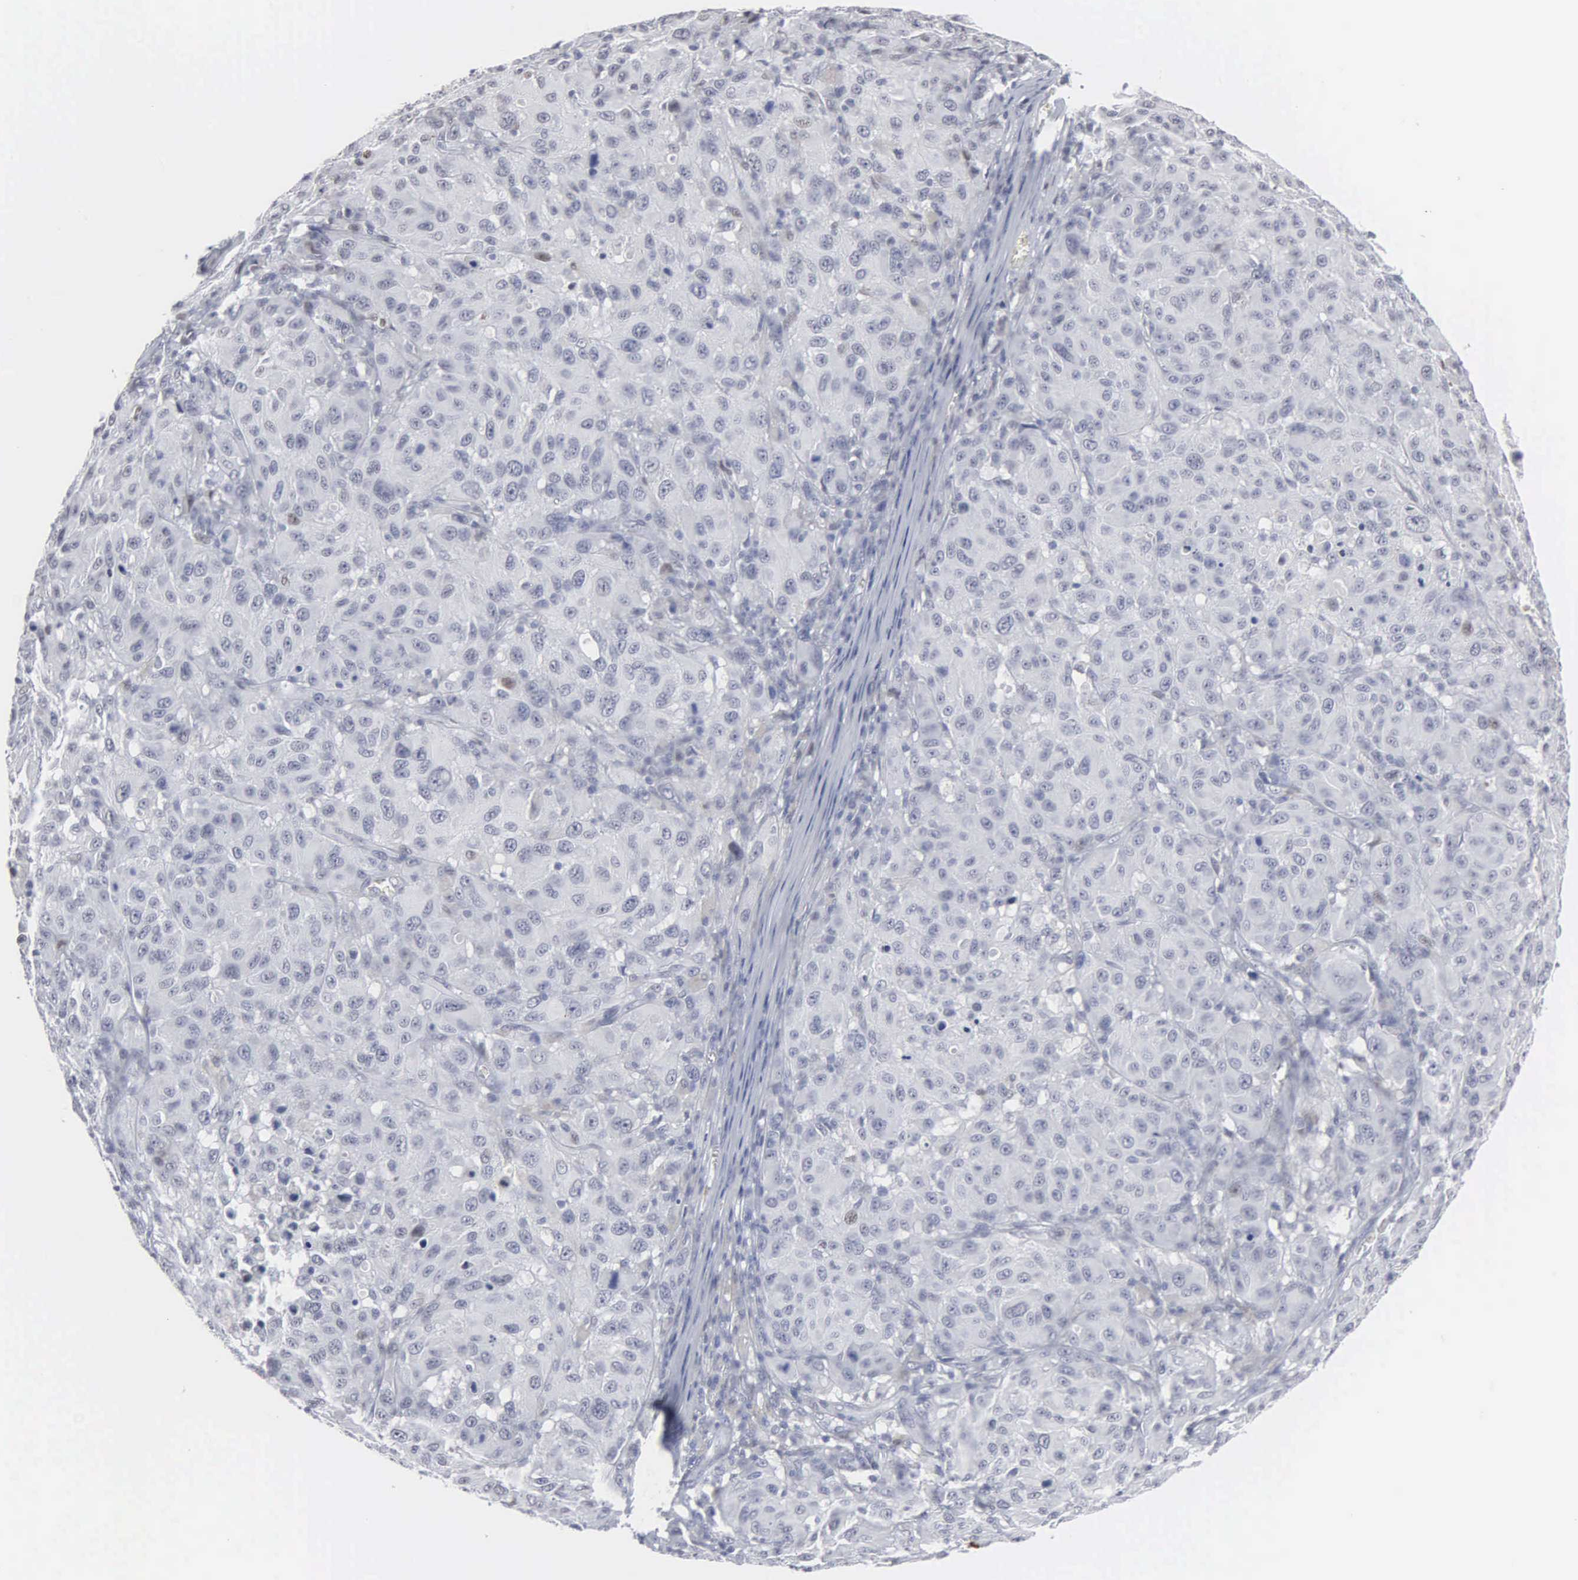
{"staining": {"intensity": "weak", "quantity": "<25%", "location": "cytoplasmic/membranous"}, "tissue": "melanoma", "cell_type": "Tumor cells", "image_type": "cancer", "snomed": [{"axis": "morphology", "description": "Malignant melanoma, NOS"}, {"axis": "topography", "description": "Skin"}], "caption": "The immunohistochemistry (IHC) image has no significant staining in tumor cells of malignant melanoma tissue. (DAB IHC visualized using brightfield microscopy, high magnification).", "gene": "SPIN3", "patient": {"sex": "female", "age": 77}}